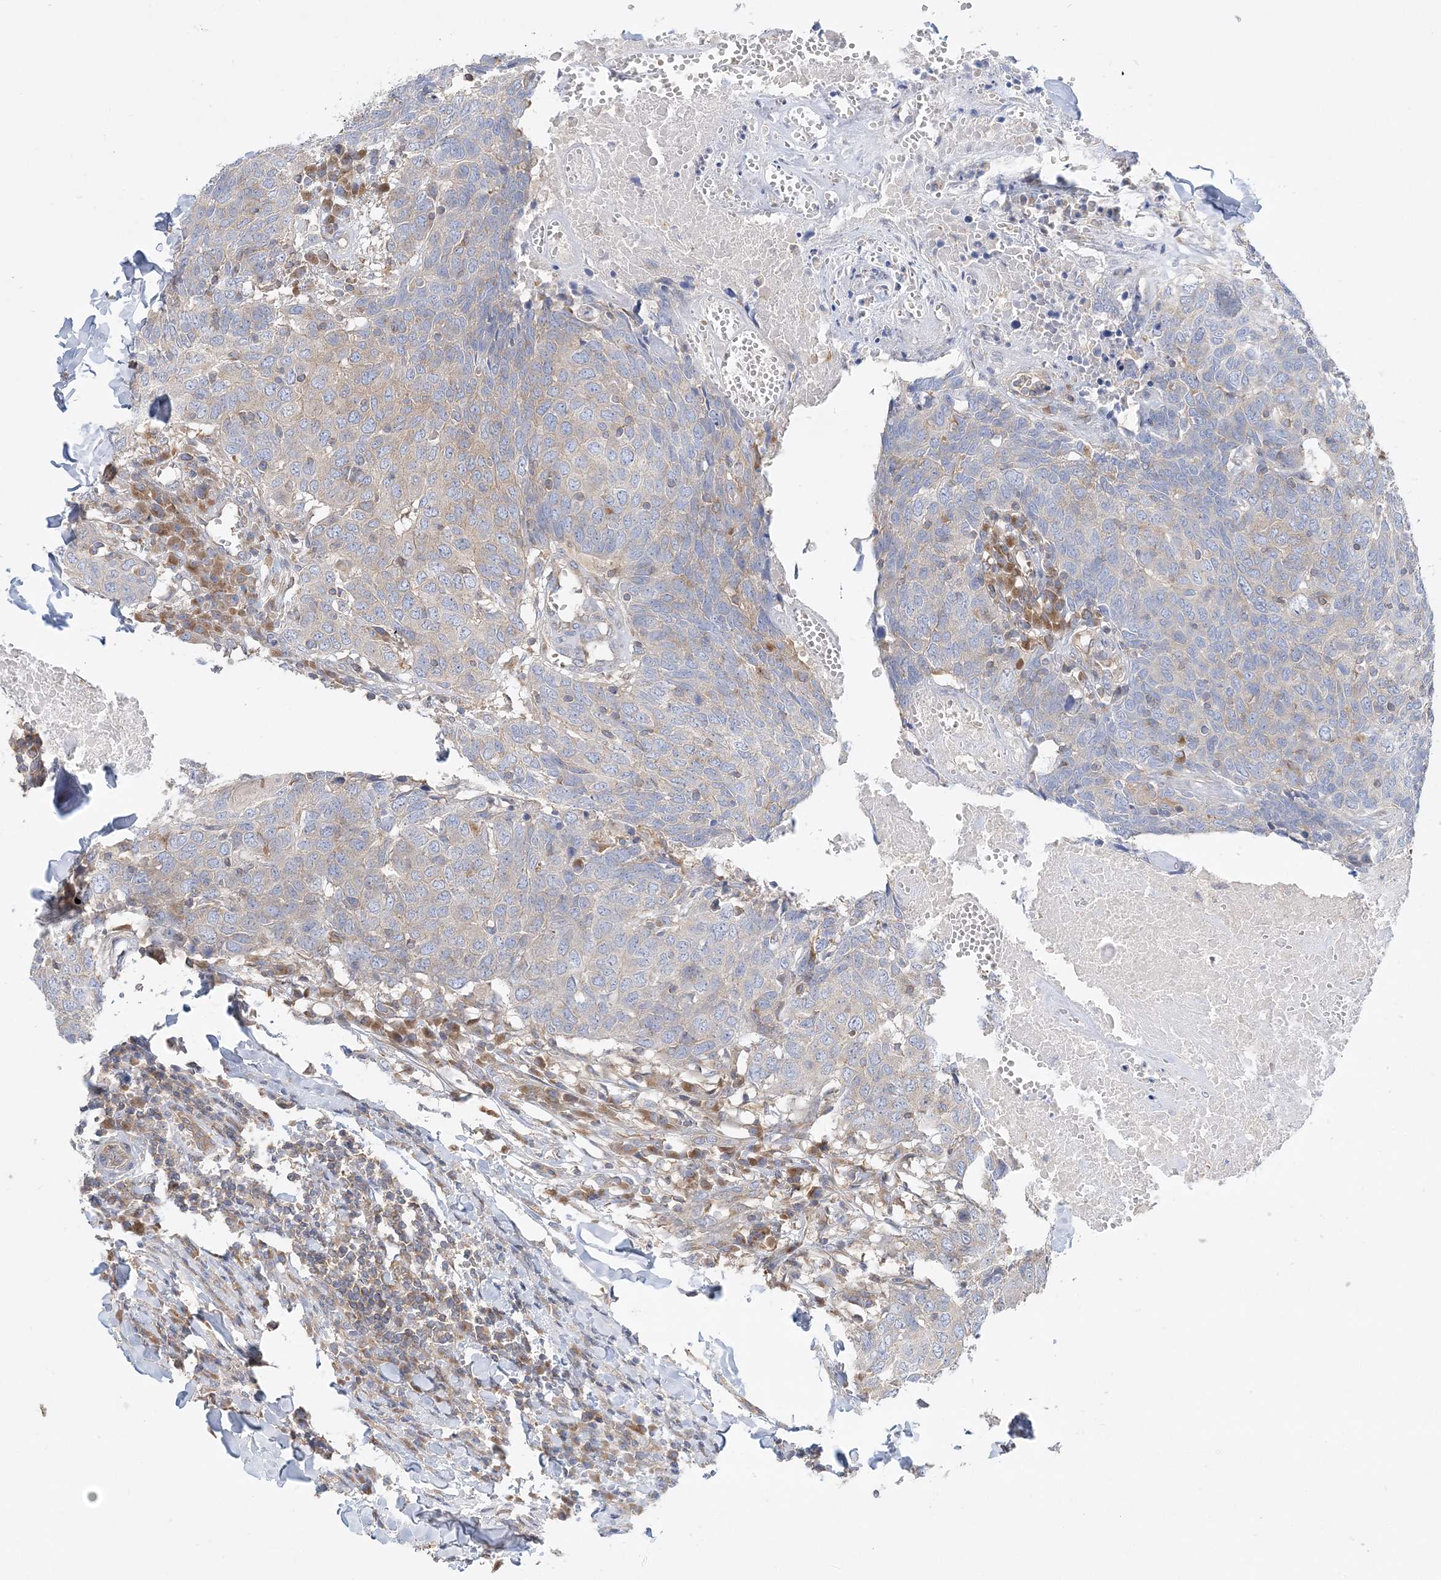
{"staining": {"intensity": "negative", "quantity": "none", "location": "none"}, "tissue": "head and neck cancer", "cell_type": "Tumor cells", "image_type": "cancer", "snomed": [{"axis": "morphology", "description": "Squamous cell carcinoma, NOS"}, {"axis": "topography", "description": "Head-Neck"}], "caption": "Immunohistochemistry (IHC) image of neoplastic tissue: human squamous cell carcinoma (head and neck) stained with DAB reveals no significant protein expression in tumor cells. (Brightfield microscopy of DAB (3,3'-diaminobenzidine) IHC at high magnification).", "gene": "FAM114A2", "patient": {"sex": "male", "age": 66}}